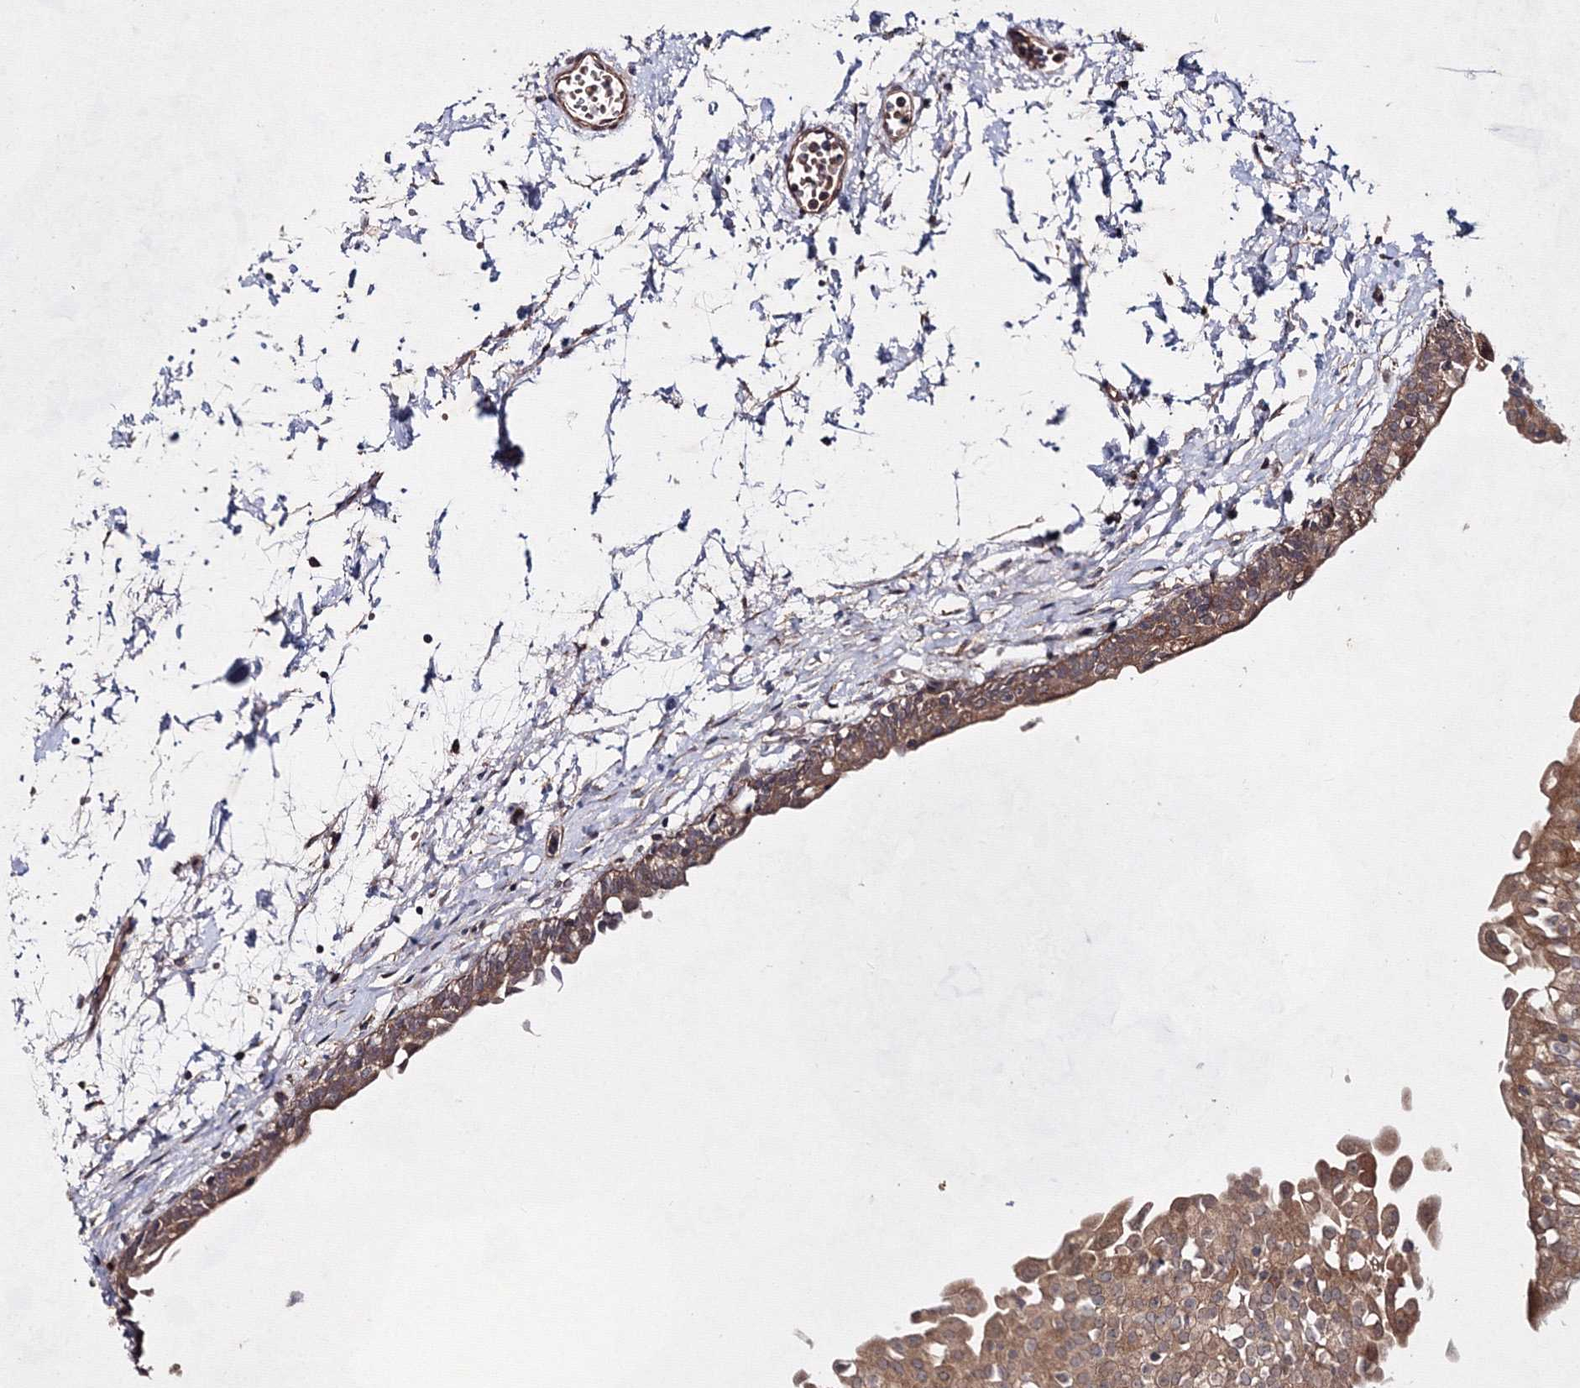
{"staining": {"intensity": "moderate", "quantity": ">75%", "location": "cytoplasmic/membranous"}, "tissue": "urinary bladder", "cell_type": "Urothelial cells", "image_type": "normal", "snomed": [{"axis": "morphology", "description": "Normal tissue, NOS"}, {"axis": "topography", "description": "Urinary bladder"}], "caption": "A medium amount of moderate cytoplasmic/membranous staining is identified in approximately >75% of urothelial cells in benign urinary bladder. The staining was performed using DAB, with brown indicating positive protein expression. Nuclei are stained blue with hematoxylin.", "gene": "GFM1", "patient": {"sex": "male", "age": 55}}